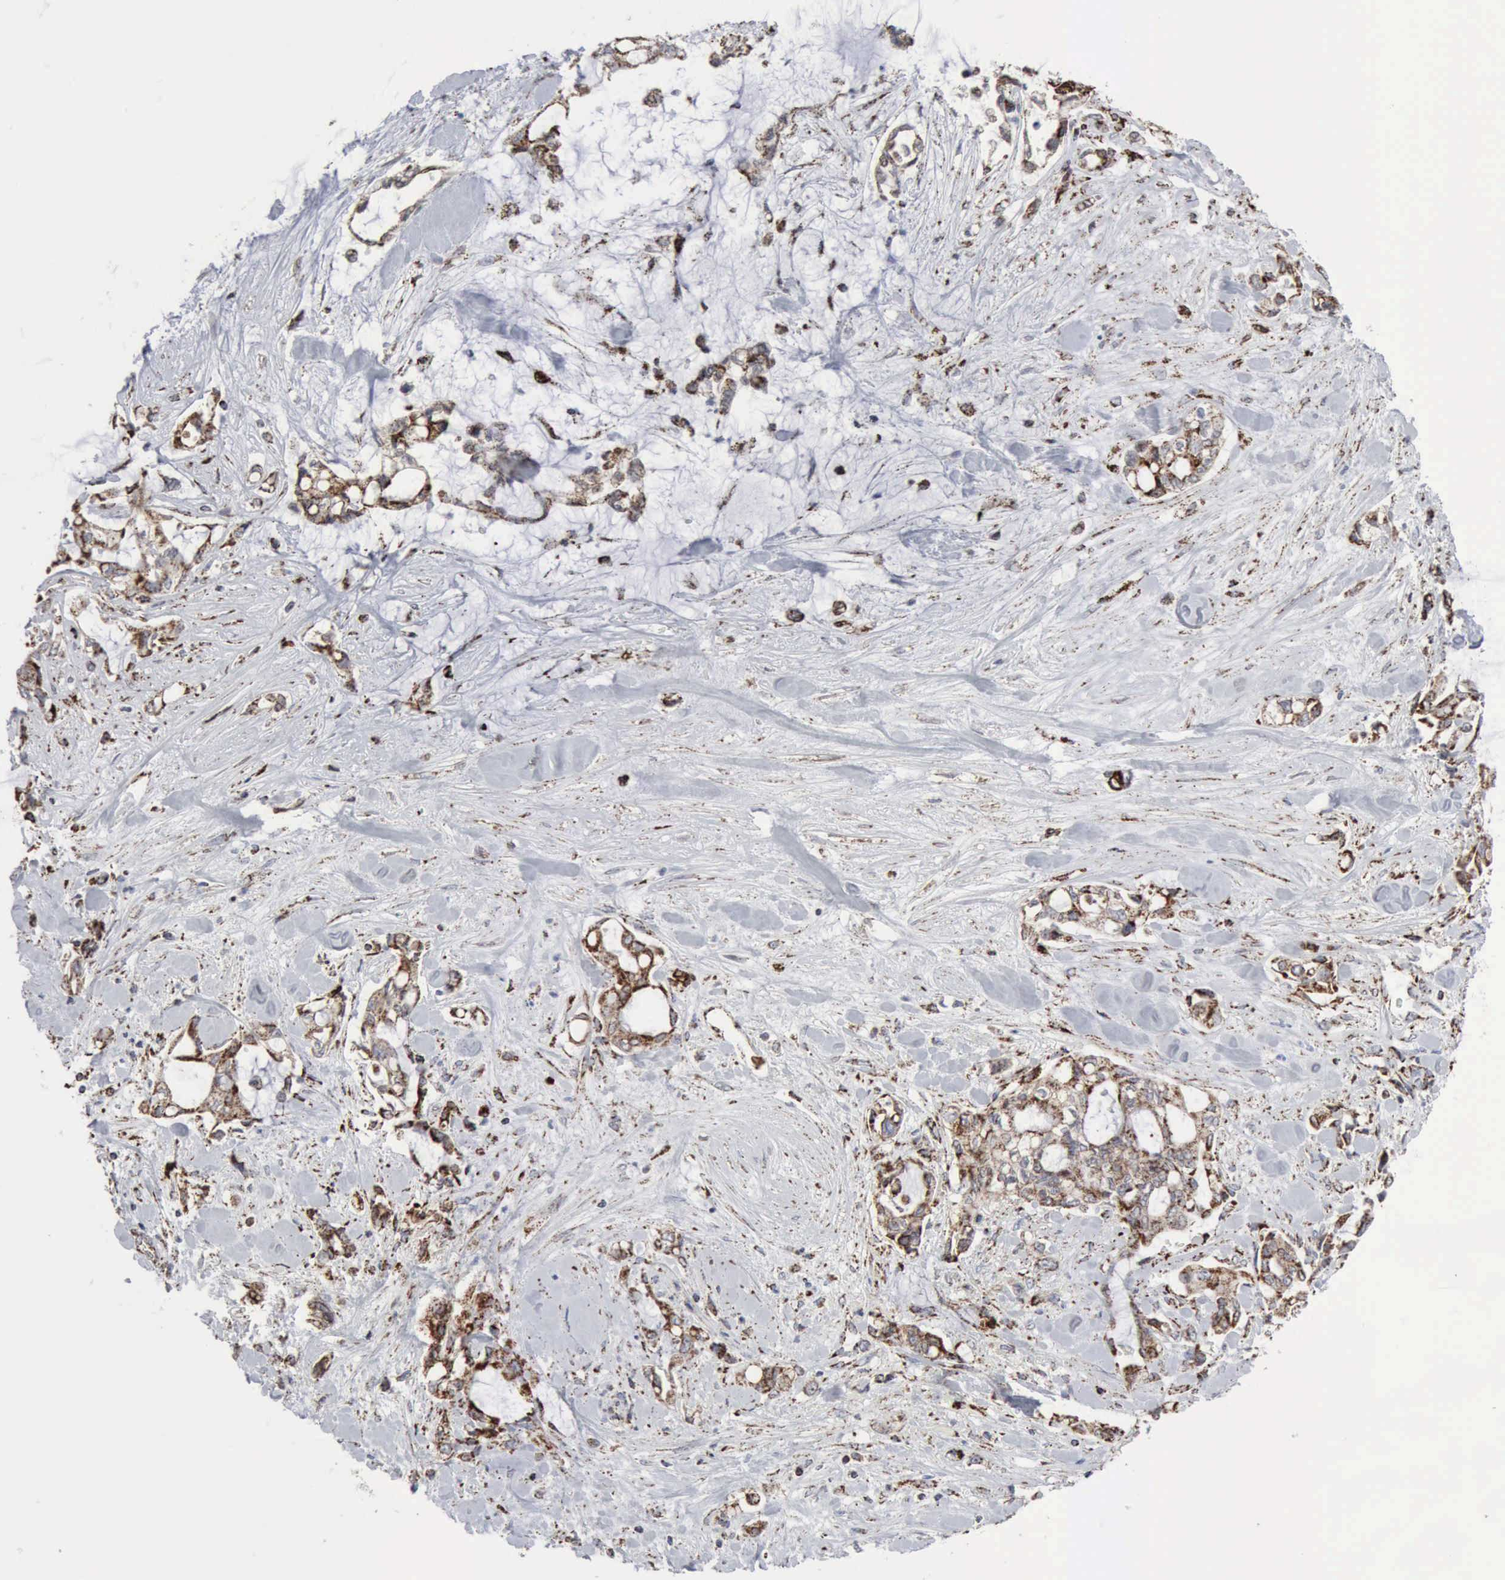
{"staining": {"intensity": "moderate", "quantity": ">75%", "location": "cytoplasmic/membranous"}, "tissue": "pancreatic cancer", "cell_type": "Tumor cells", "image_type": "cancer", "snomed": [{"axis": "morphology", "description": "Adenocarcinoma, NOS"}, {"axis": "topography", "description": "Pancreas"}], "caption": "A high-resolution histopathology image shows immunohistochemistry staining of pancreatic adenocarcinoma, which reveals moderate cytoplasmic/membranous expression in approximately >75% of tumor cells.", "gene": "ACO2", "patient": {"sex": "female", "age": 70}}